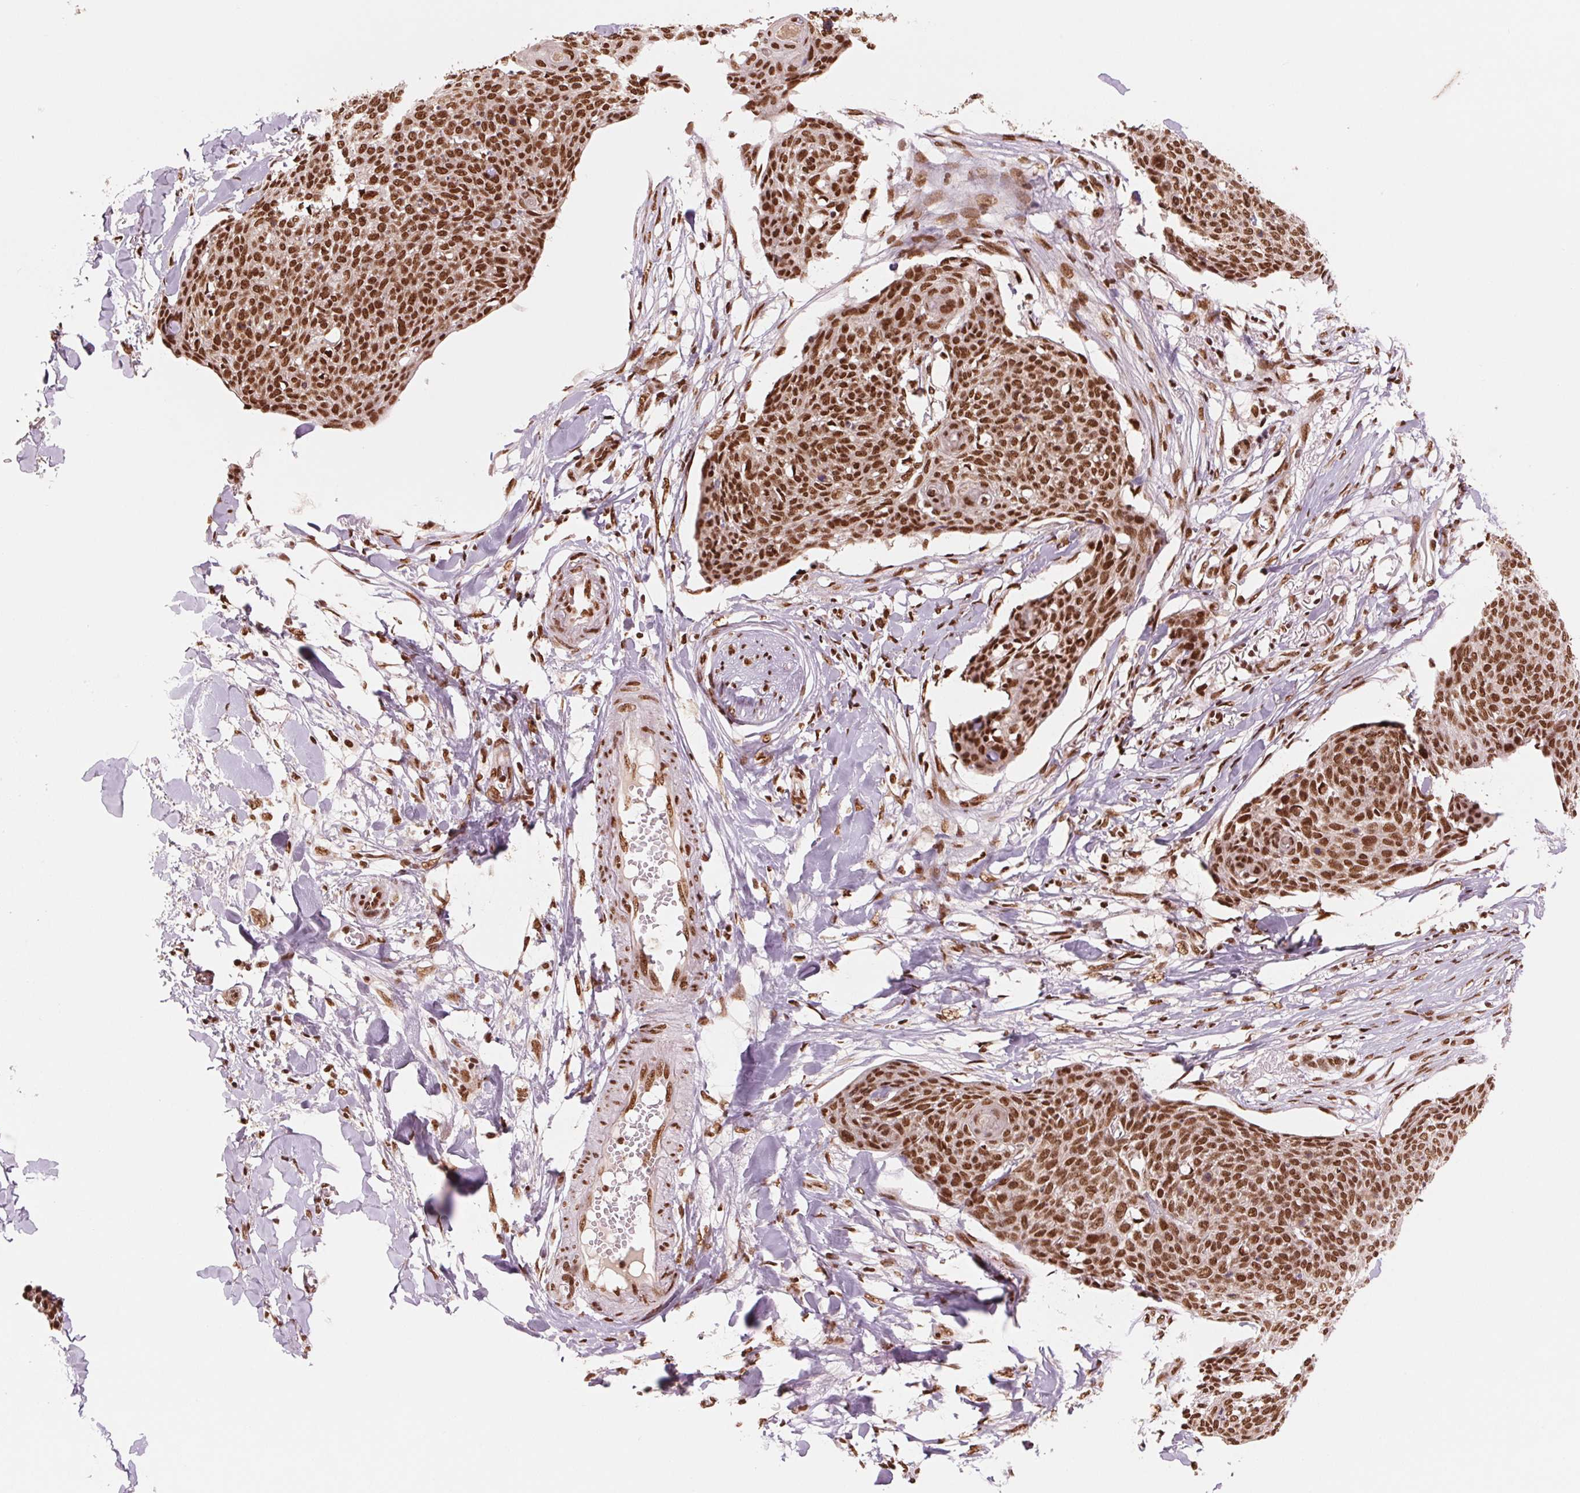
{"staining": {"intensity": "strong", "quantity": ">75%", "location": "nuclear"}, "tissue": "skin cancer", "cell_type": "Tumor cells", "image_type": "cancer", "snomed": [{"axis": "morphology", "description": "Squamous cell carcinoma, NOS"}, {"axis": "topography", "description": "Skin"}, {"axis": "topography", "description": "Vulva"}], "caption": "Protein expression analysis of human skin cancer reveals strong nuclear positivity in about >75% of tumor cells.", "gene": "TTLL9", "patient": {"sex": "female", "age": 75}}